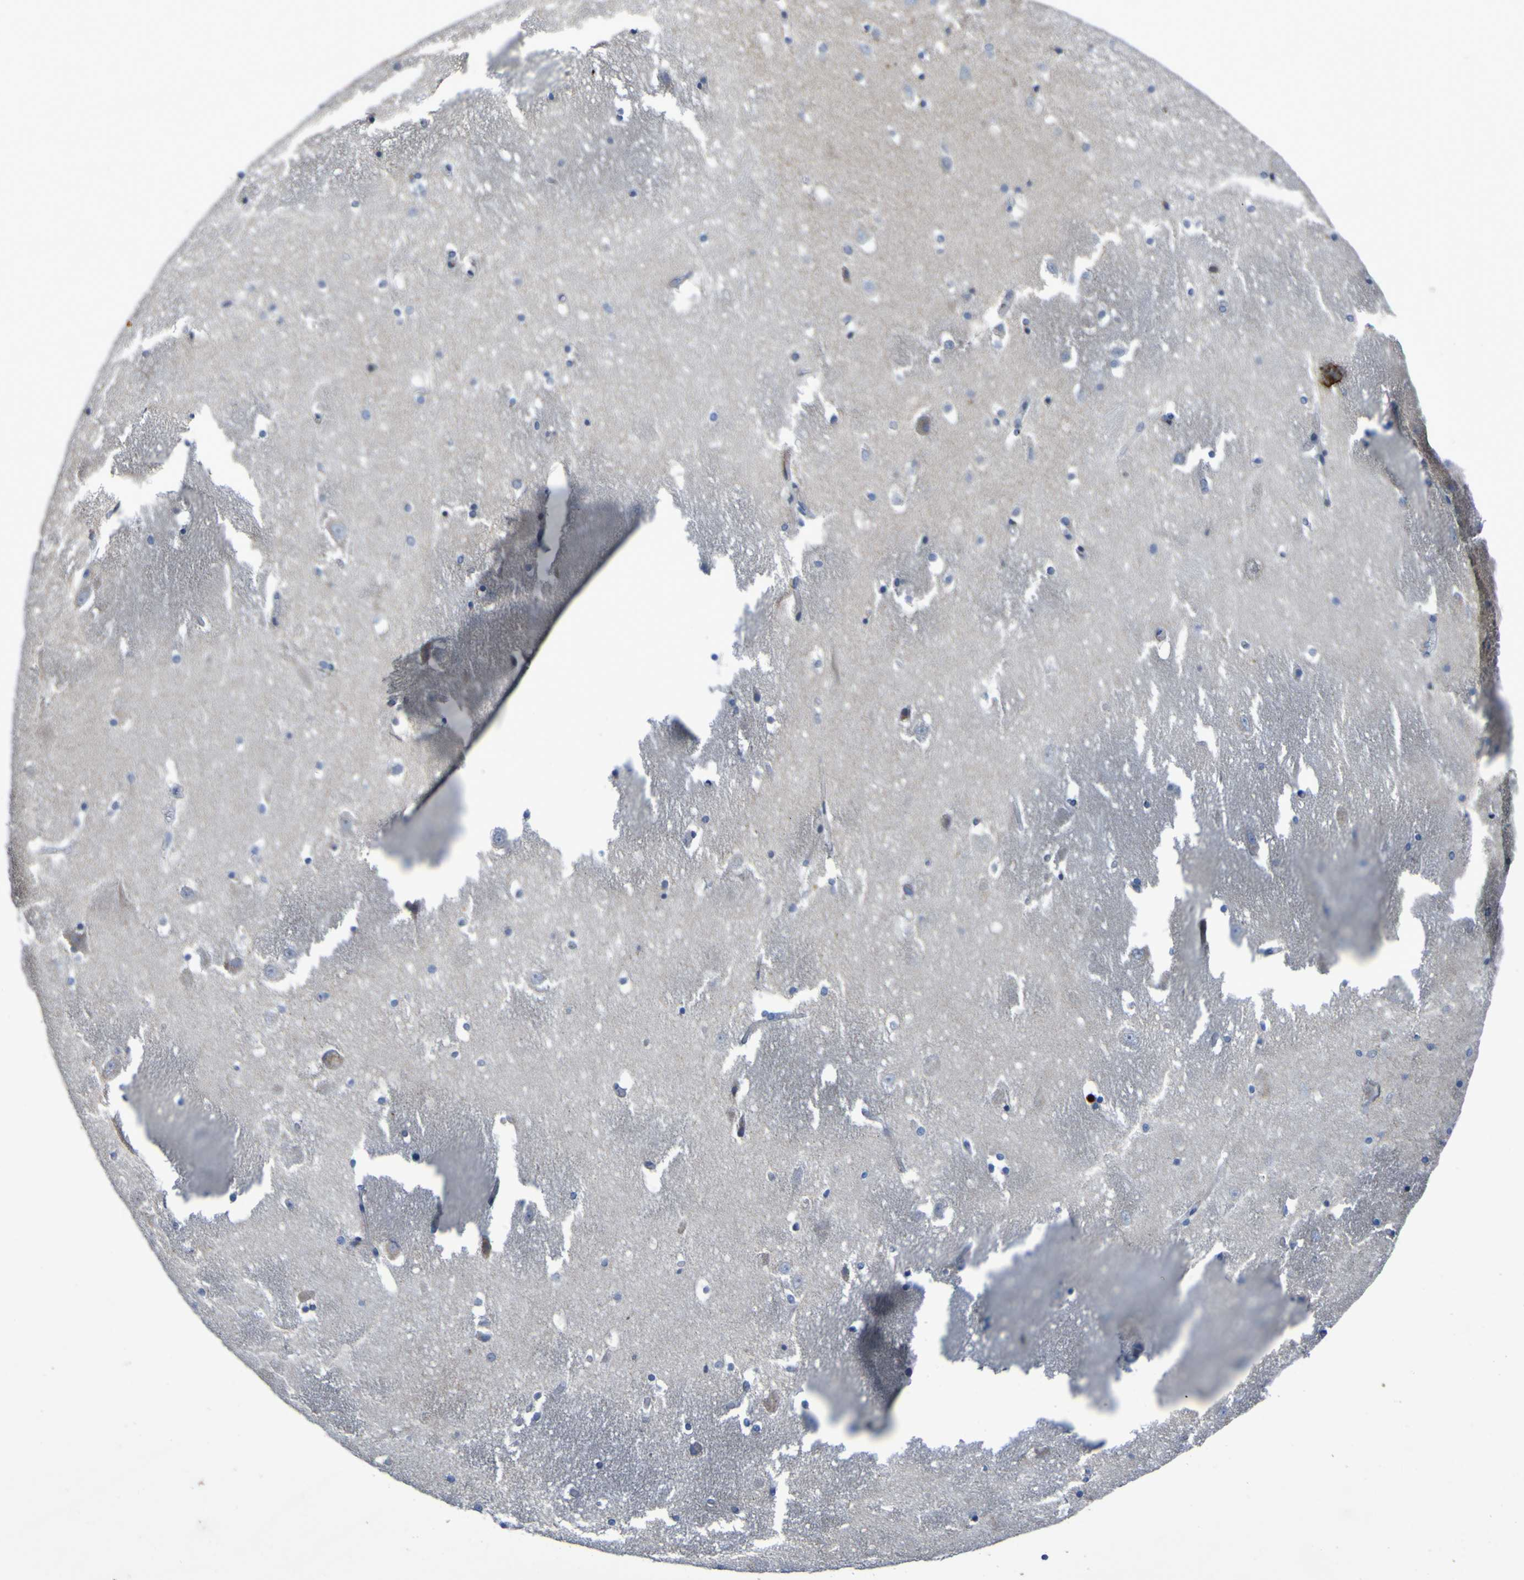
{"staining": {"intensity": "negative", "quantity": "none", "location": "none"}, "tissue": "hippocampus", "cell_type": "Glial cells", "image_type": "normal", "snomed": [{"axis": "morphology", "description": "Normal tissue, NOS"}, {"axis": "topography", "description": "Hippocampus"}], "caption": "The IHC histopathology image has no significant staining in glial cells of hippocampus. The staining is performed using DAB (3,3'-diaminobenzidine) brown chromogen with nuclei counter-stained in using hematoxylin.", "gene": "C11orf24", "patient": {"sex": "male", "age": 45}}